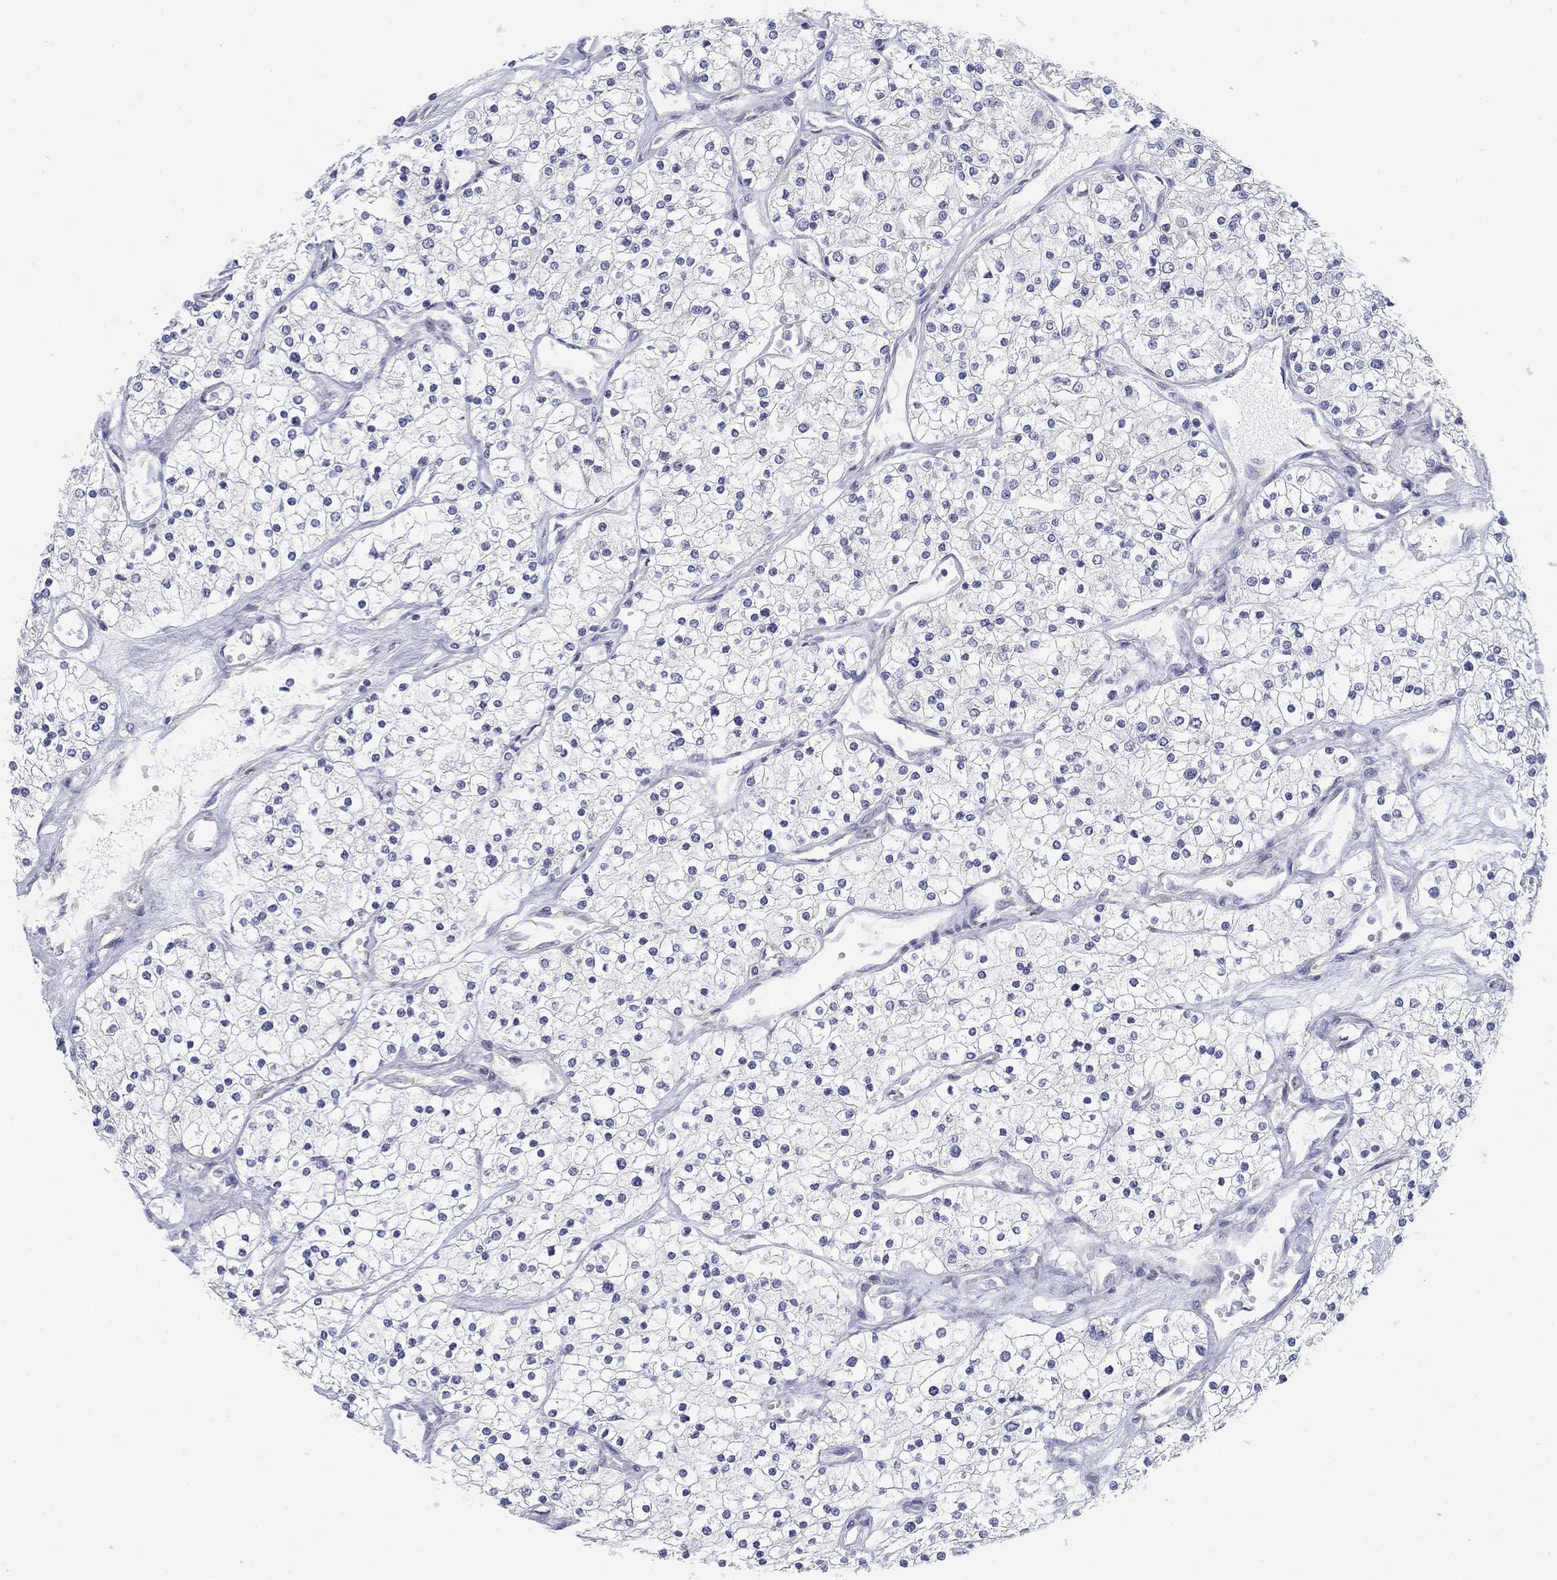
{"staining": {"intensity": "negative", "quantity": "none", "location": "none"}, "tissue": "renal cancer", "cell_type": "Tumor cells", "image_type": "cancer", "snomed": [{"axis": "morphology", "description": "Adenocarcinoma, NOS"}, {"axis": "topography", "description": "Kidney"}], "caption": "Renal cancer was stained to show a protein in brown. There is no significant expression in tumor cells.", "gene": "FXR1", "patient": {"sex": "male", "age": 80}}